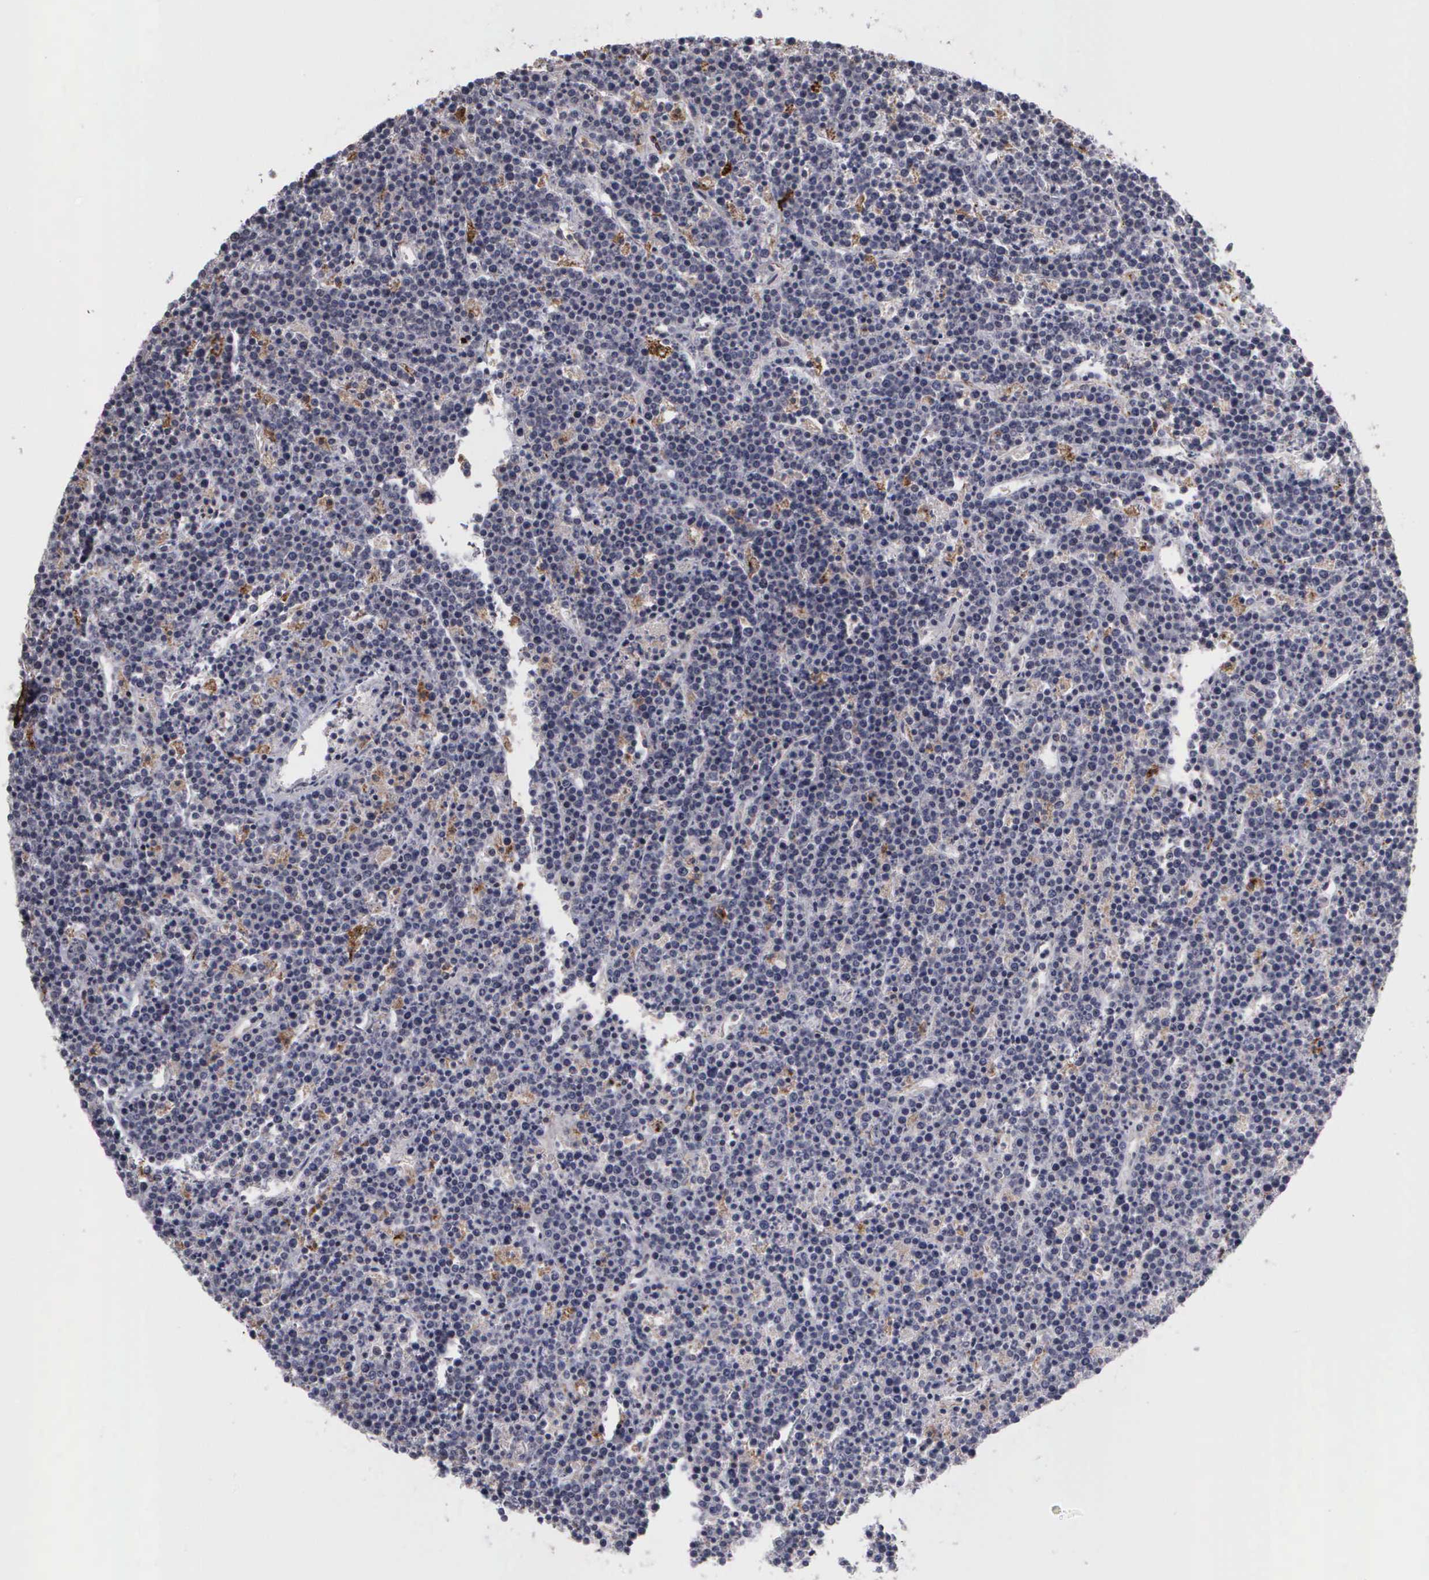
{"staining": {"intensity": "negative", "quantity": "none", "location": "none"}, "tissue": "lymphoma", "cell_type": "Tumor cells", "image_type": "cancer", "snomed": [{"axis": "morphology", "description": "Malignant lymphoma, non-Hodgkin's type, High grade"}, {"axis": "topography", "description": "Ovary"}], "caption": "This photomicrograph is of lymphoma stained with IHC to label a protein in brown with the nuclei are counter-stained blue. There is no positivity in tumor cells.", "gene": "MMP9", "patient": {"sex": "female", "age": 56}}